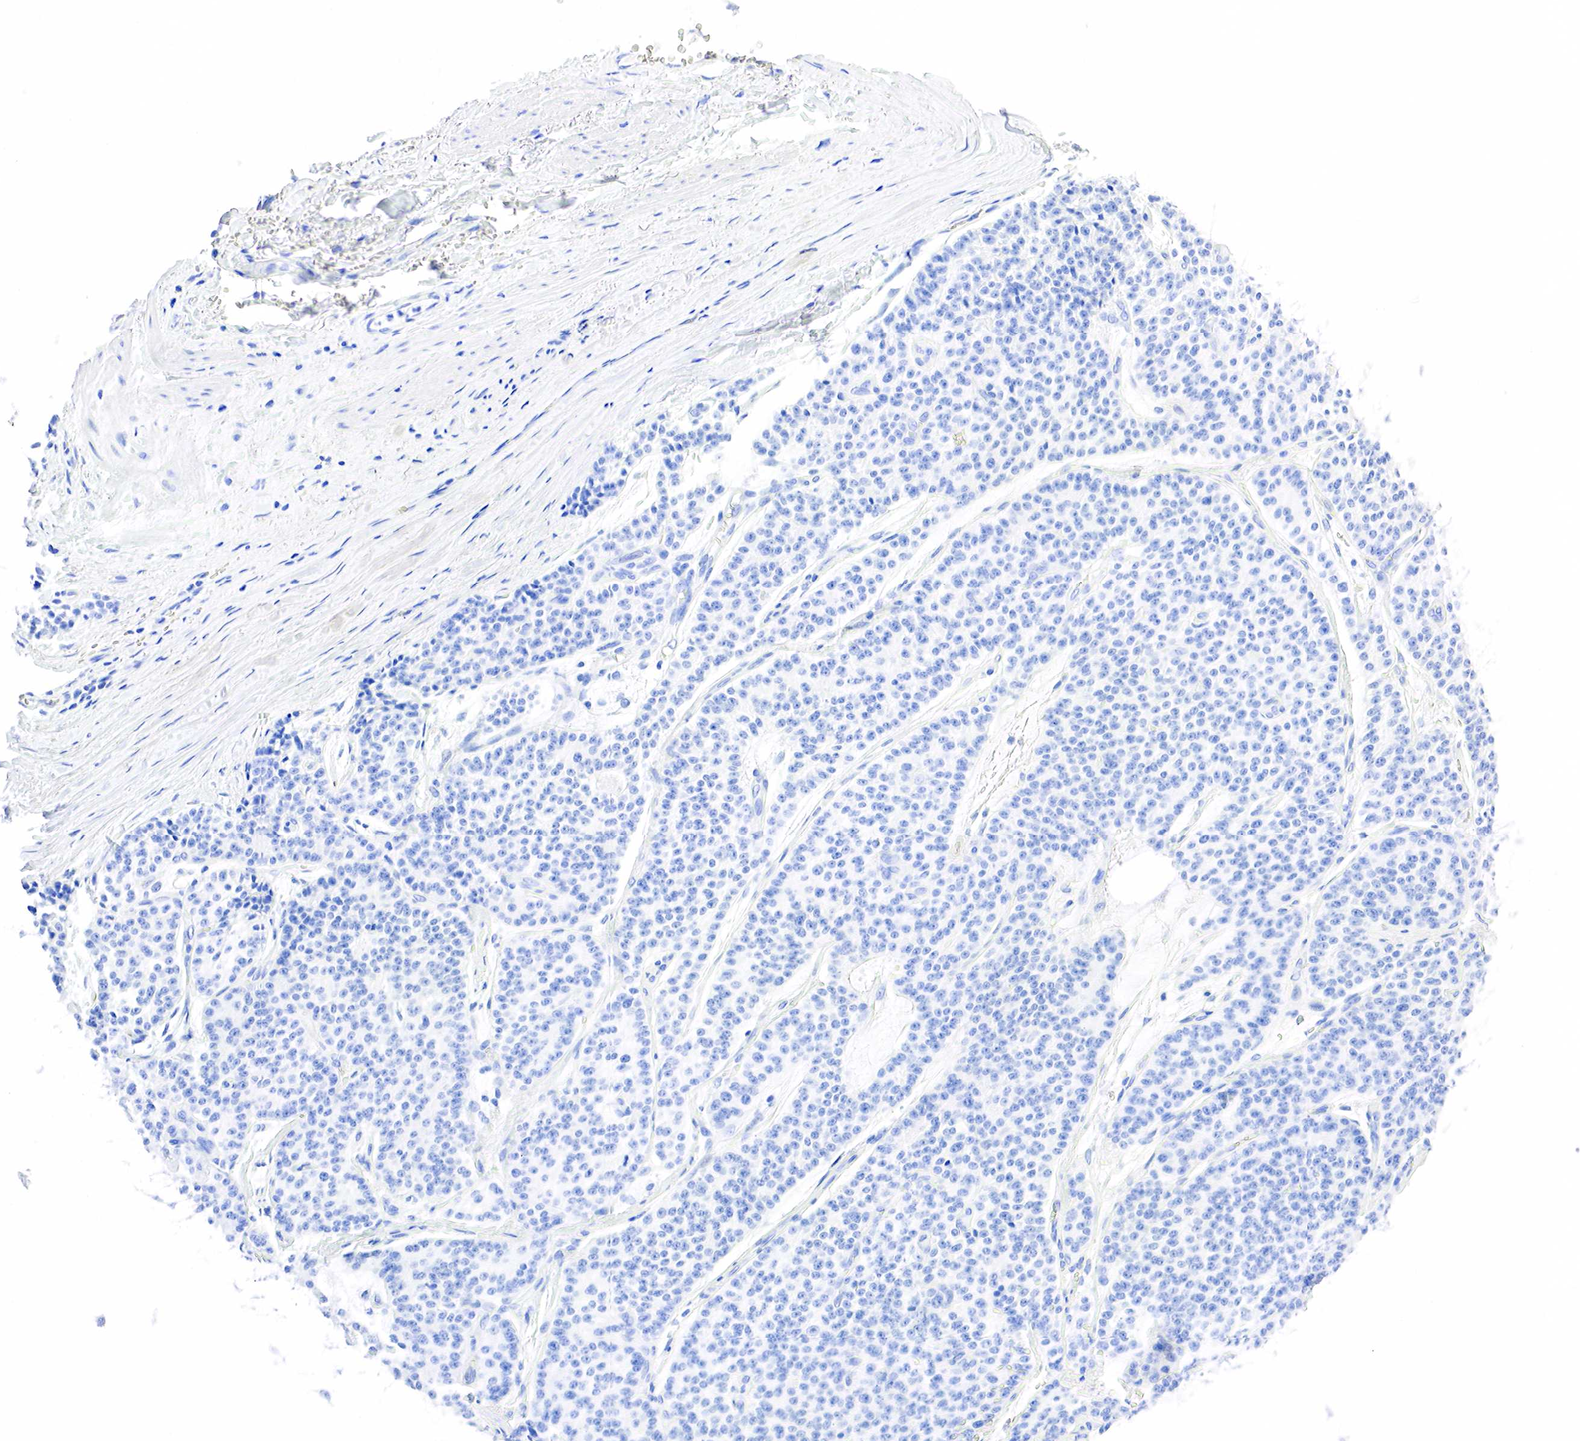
{"staining": {"intensity": "negative", "quantity": "none", "location": "none"}, "tissue": "carcinoid", "cell_type": "Tumor cells", "image_type": "cancer", "snomed": [{"axis": "morphology", "description": "Carcinoid, malignant, NOS"}, {"axis": "topography", "description": "Stomach"}], "caption": "An immunohistochemistry histopathology image of carcinoid is shown. There is no staining in tumor cells of carcinoid.", "gene": "PTH", "patient": {"sex": "female", "age": 76}}